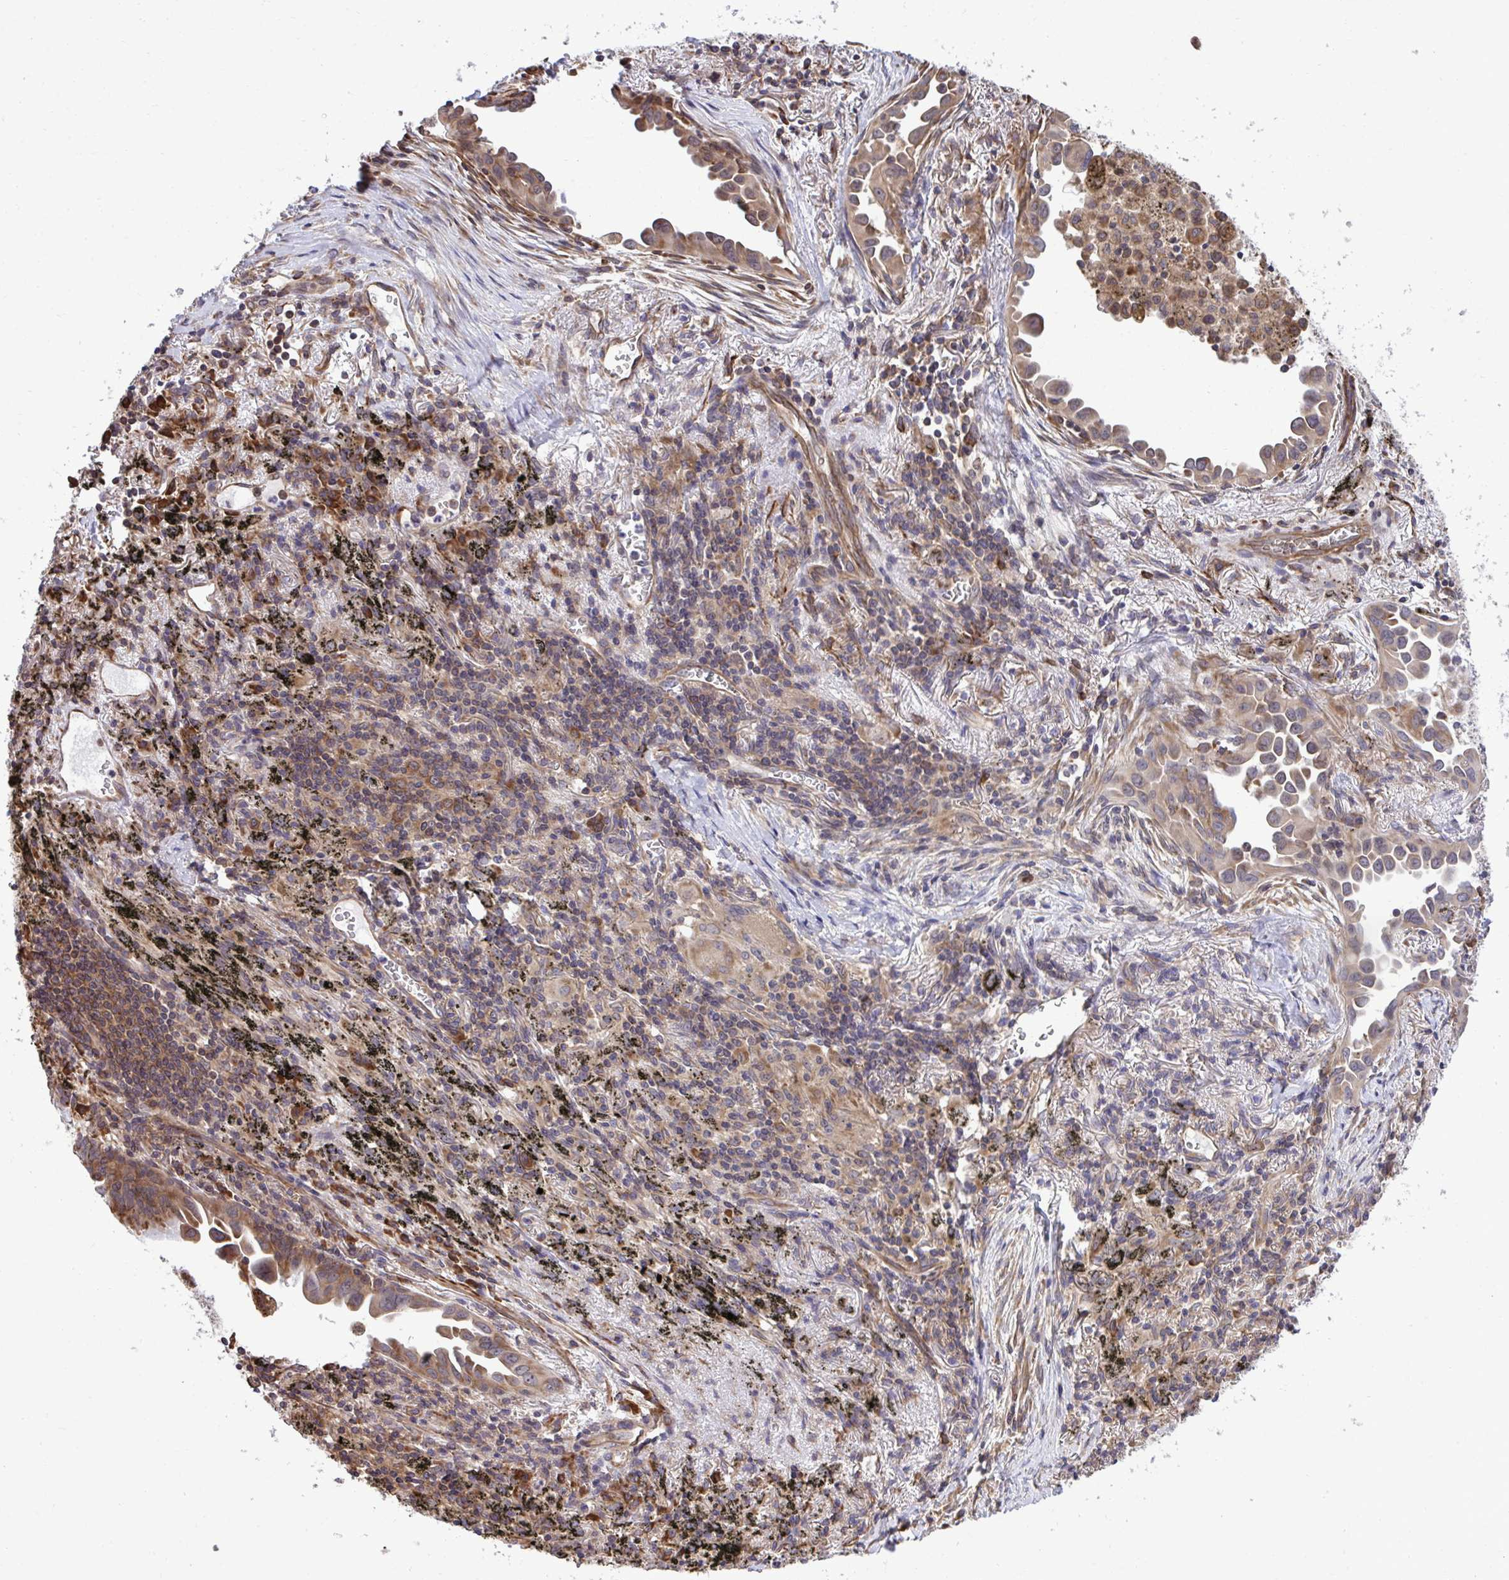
{"staining": {"intensity": "moderate", "quantity": ">75%", "location": "cytoplasmic/membranous,nuclear"}, "tissue": "lung cancer", "cell_type": "Tumor cells", "image_type": "cancer", "snomed": [{"axis": "morphology", "description": "Adenocarcinoma, NOS"}, {"axis": "topography", "description": "Lung"}], "caption": "Protein staining shows moderate cytoplasmic/membranous and nuclear staining in about >75% of tumor cells in lung adenocarcinoma. (Brightfield microscopy of DAB IHC at high magnification).", "gene": "RPS15", "patient": {"sex": "male", "age": 68}}